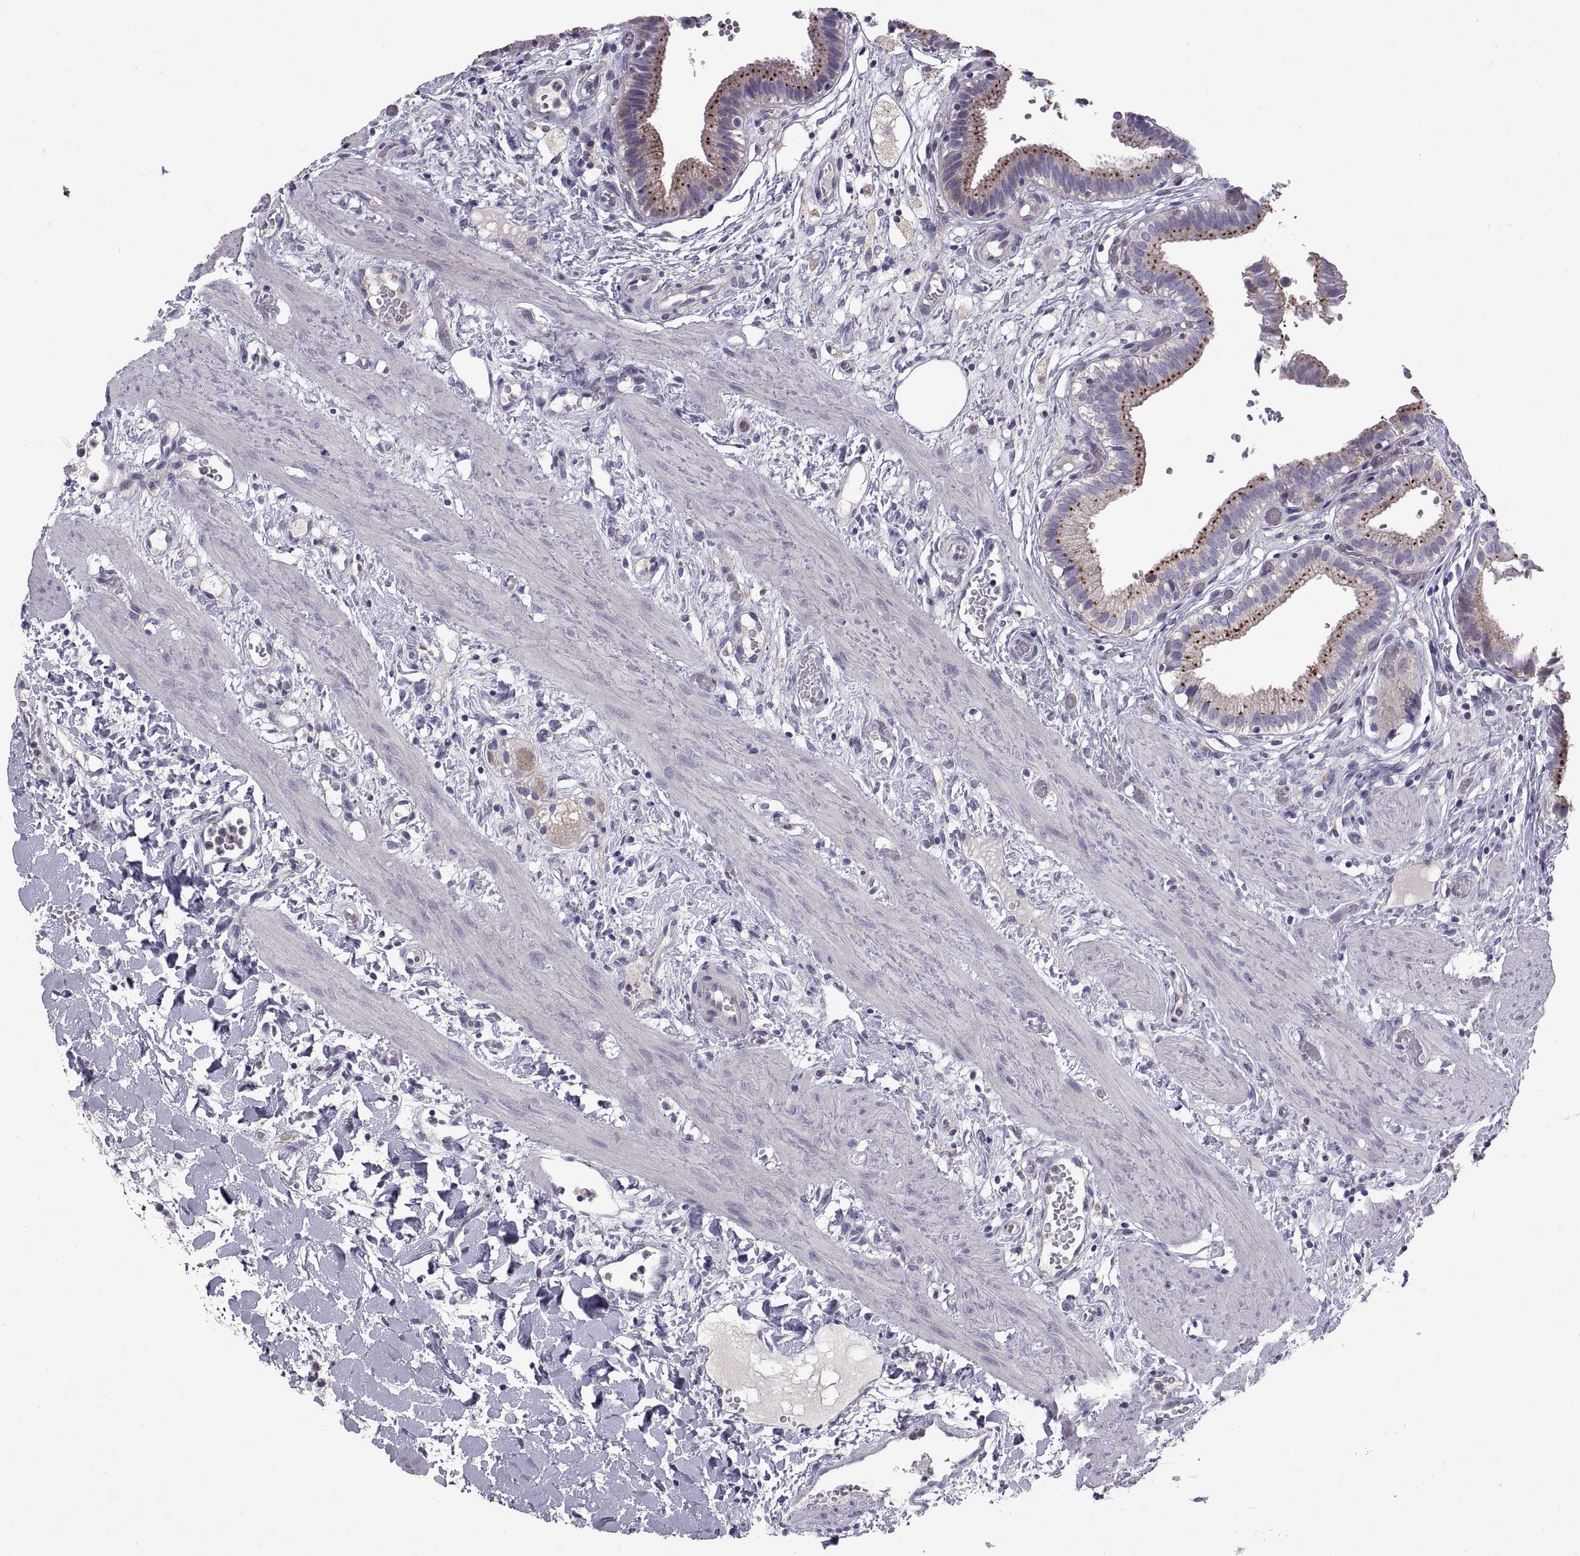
{"staining": {"intensity": "strong", "quantity": ">75%", "location": "cytoplasmic/membranous"}, "tissue": "gallbladder", "cell_type": "Glandular cells", "image_type": "normal", "snomed": [{"axis": "morphology", "description": "Normal tissue, NOS"}, {"axis": "topography", "description": "Gallbladder"}], "caption": "A high-resolution micrograph shows IHC staining of unremarkable gallbladder, which demonstrates strong cytoplasmic/membranous staining in approximately >75% of glandular cells.", "gene": "ARSL", "patient": {"sex": "female", "age": 24}}